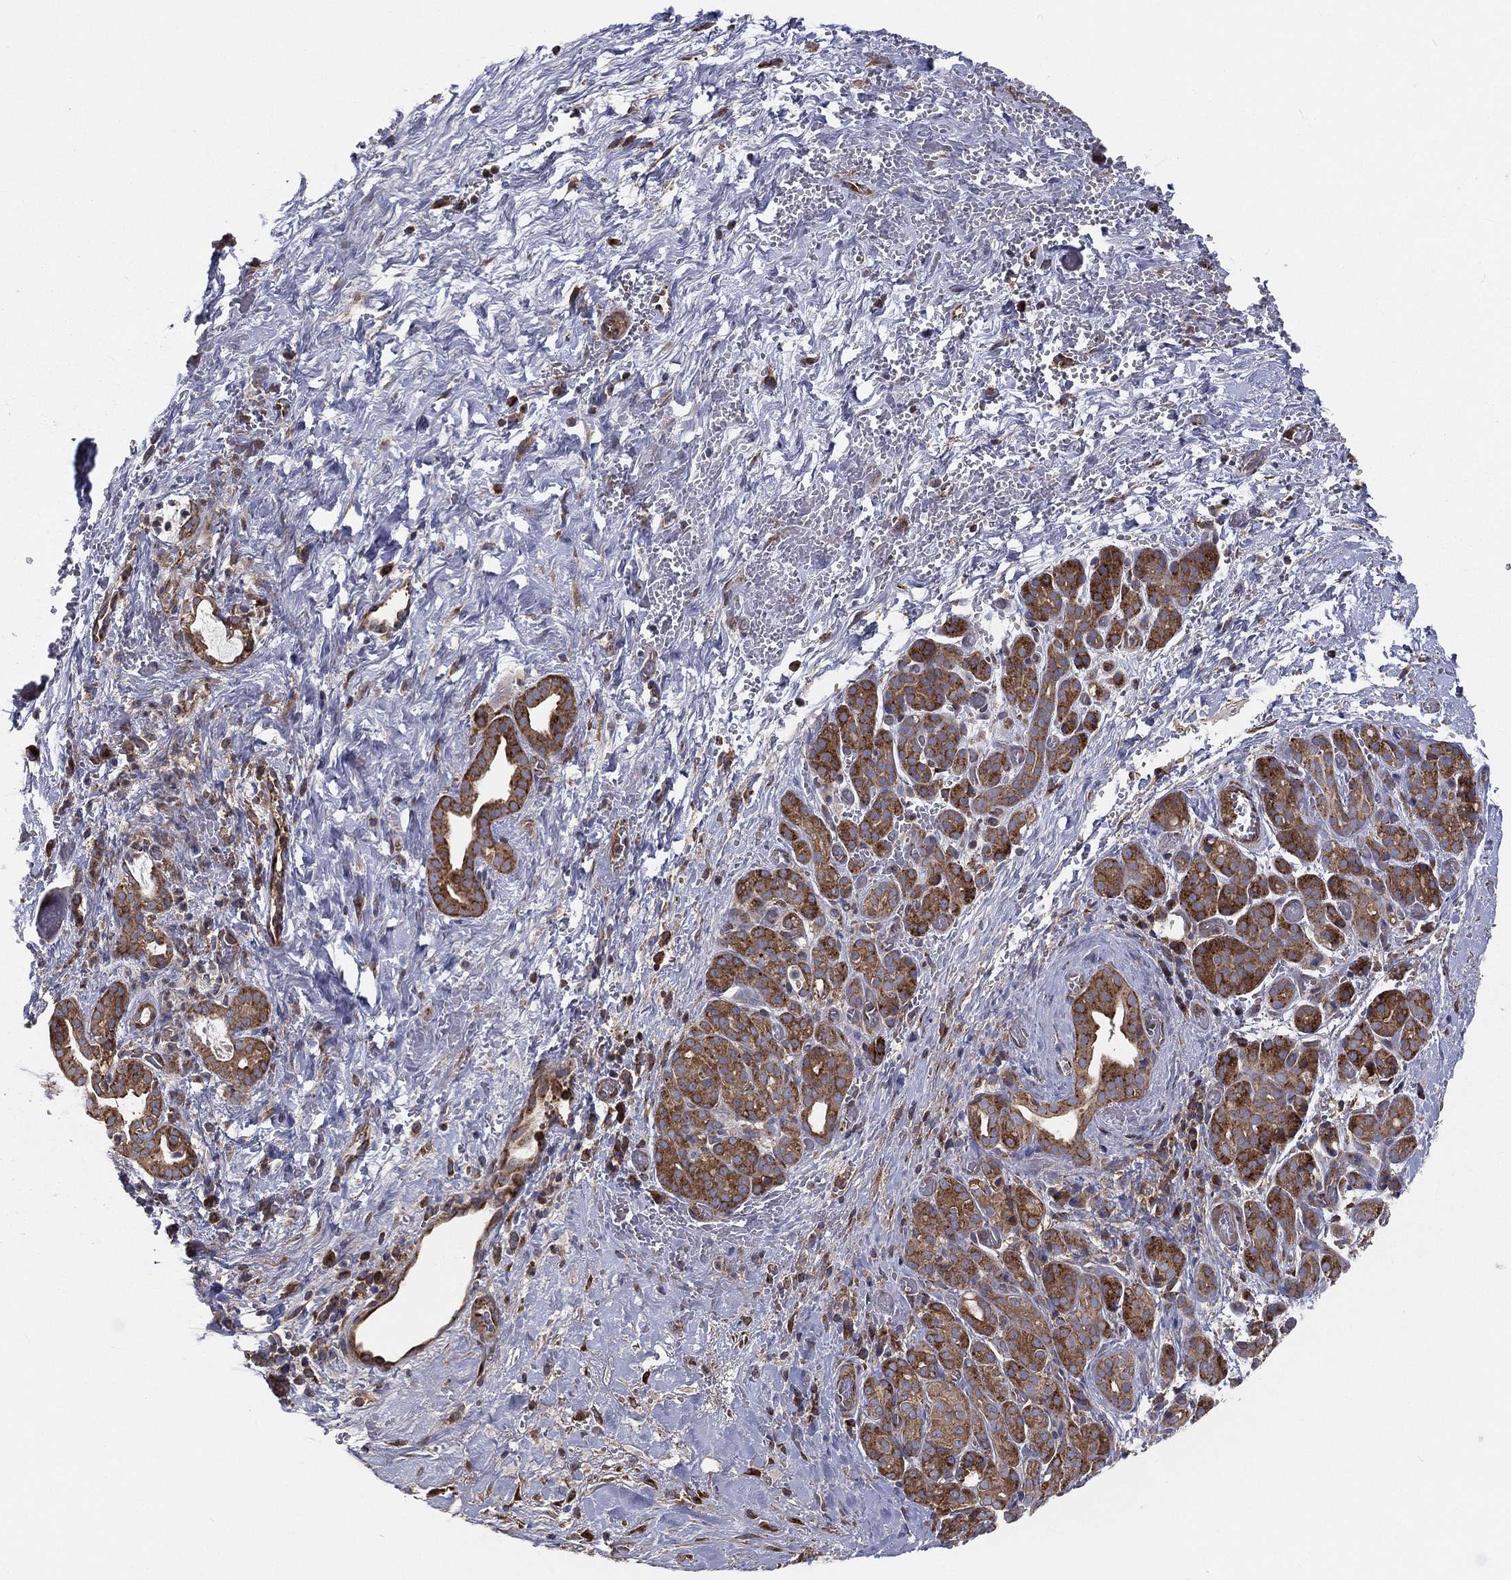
{"staining": {"intensity": "strong", "quantity": ">75%", "location": "cytoplasmic/membranous"}, "tissue": "pancreatic cancer", "cell_type": "Tumor cells", "image_type": "cancer", "snomed": [{"axis": "morphology", "description": "Adenocarcinoma, NOS"}, {"axis": "topography", "description": "Pancreas"}], "caption": "Human adenocarcinoma (pancreatic) stained for a protein (brown) reveals strong cytoplasmic/membranous positive staining in about >75% of tumor cells.", "gene": "EIF2B5", "patient": {"sex": "male", "age": 44}}